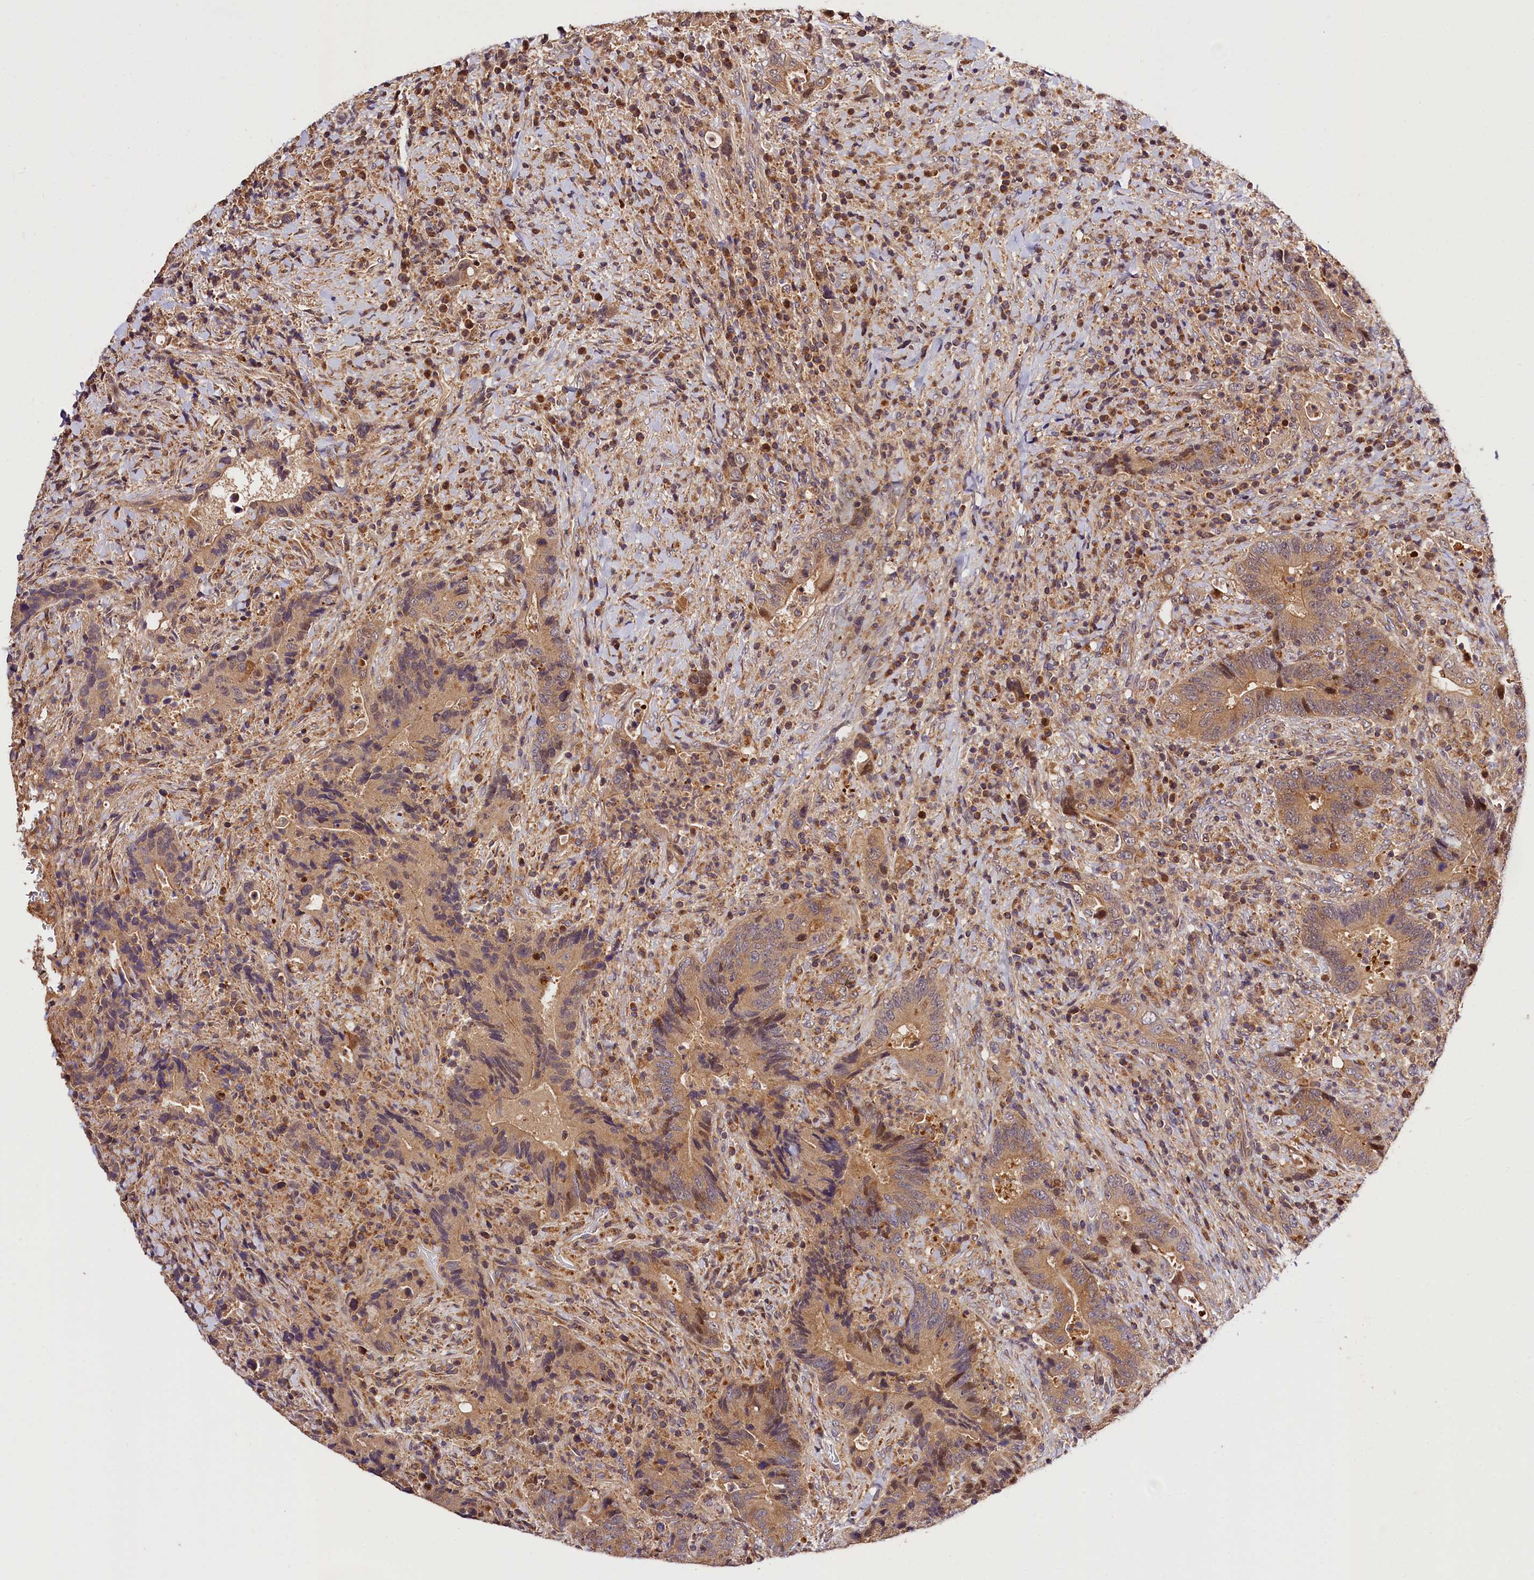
{"staining": {"intensity": "moderate", "quantity": ">75%", "location": "cytoplasmic/membranous"}, "tissue": "colorectal cancer", "cell_type": "Tumor cells", "image_type": "cancer", "snomed": [{"axis": "morphology", "description": "Adenocarcinoma, NOS"}, {"axis": "topography", "description": "Colon"}], "caption": "IHC photomicrograph of neoplastic tissue: adenocarcinoma (colorectal) stained using immunohistochemistry reveals medium levels of moderate protein expression localized specifically in the cytoplasmic/membranous of tumor cells, appearing as a cytoplasmic/membranous brown color.", "gene": "KPTN", "patient": {"sex": "female", "age": 75}}